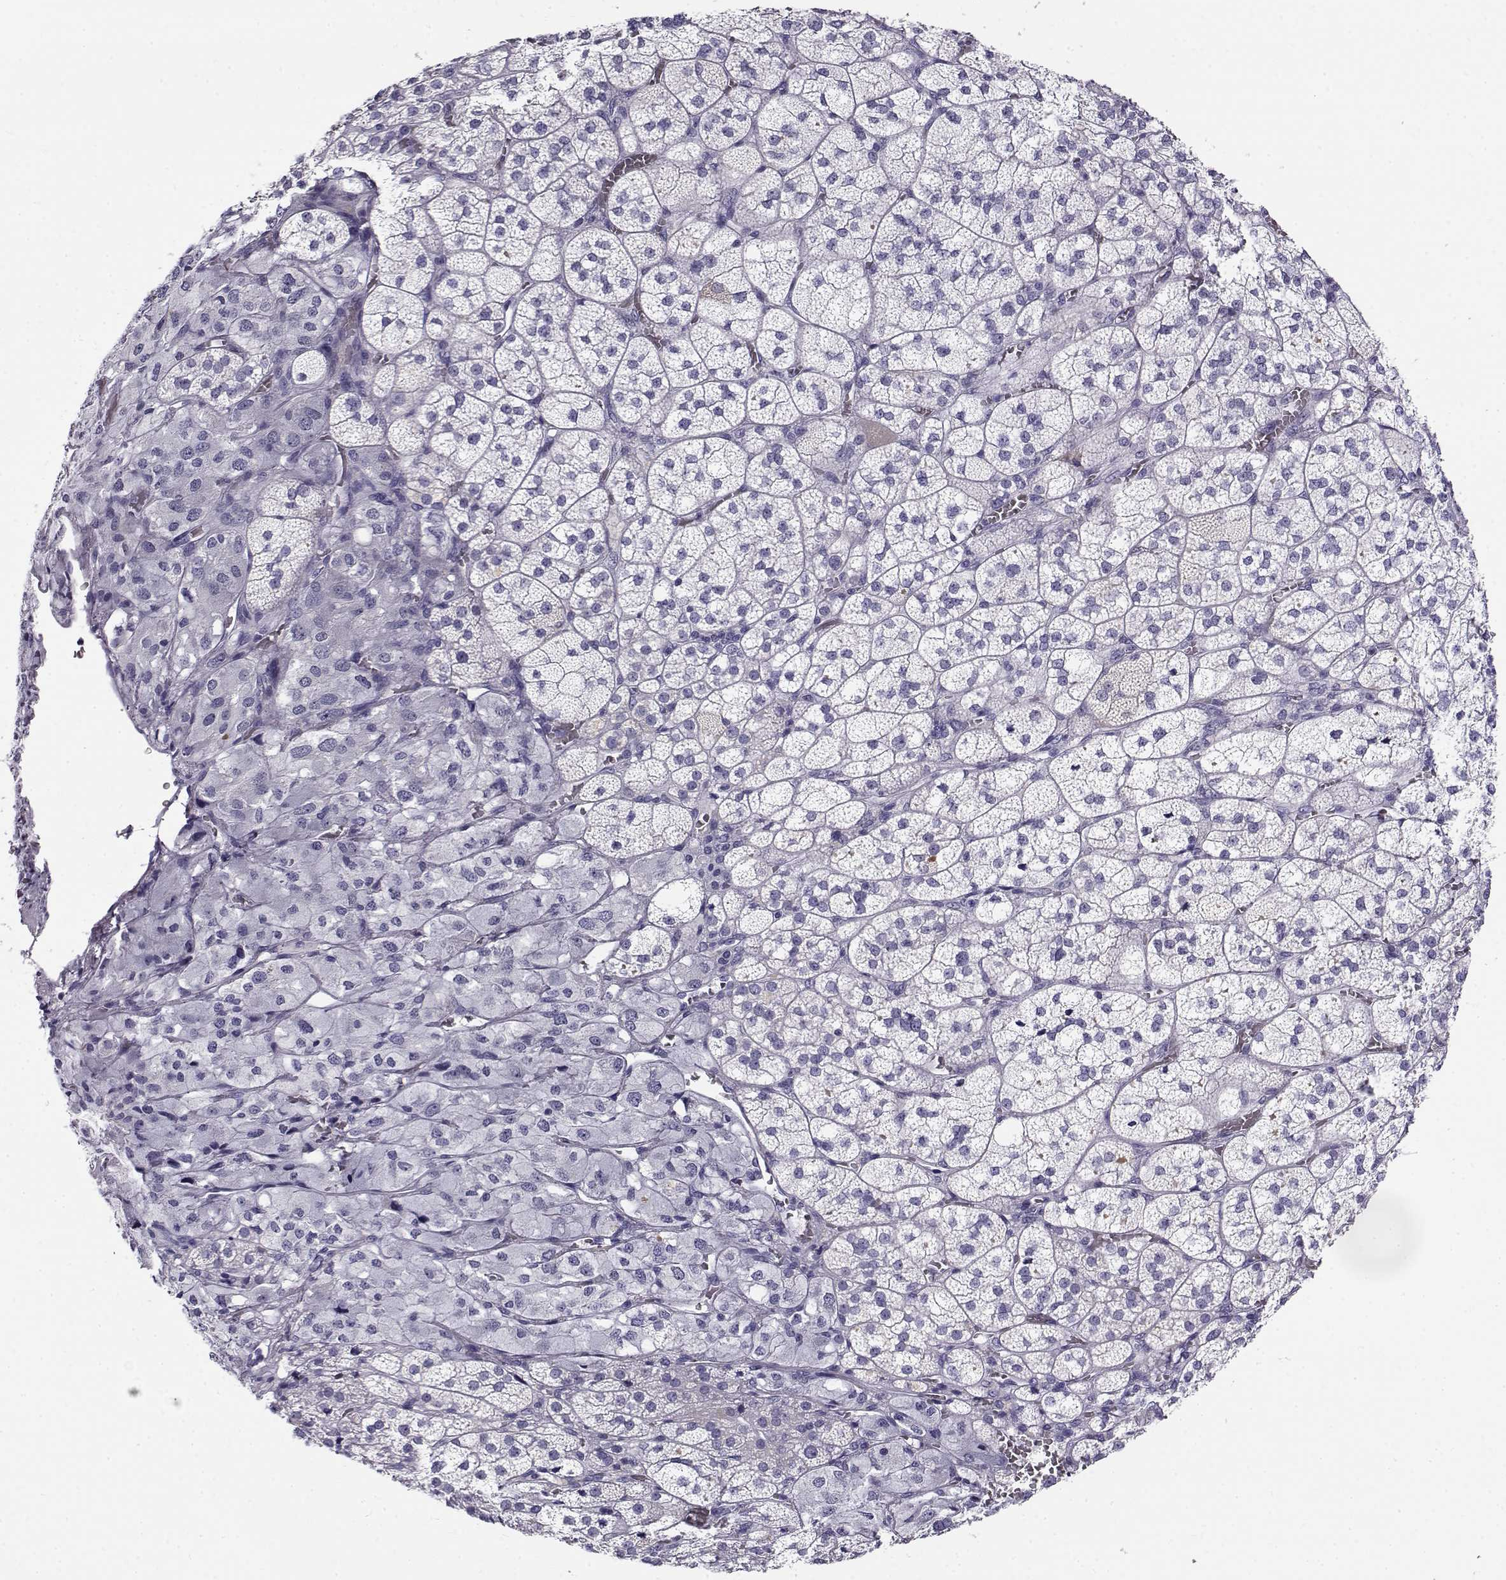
{"staining": {"intensity": "negative", "quantity": "none", "location": "none"}, "tissue": "adrenal gland", "cell_type": "Glandular cells", "image_type": "normal", "snomed": [{"axis": "morphology", "description": "Normal tissue, NOS"}, {"axis": "topography", "description": "Adrenal gland"}], "caption": "This is an immunohistochemistry (IHC) image of normal adrenal gland. There is no staining in glandular cells.", "gene": "CABS1", "patient": {"sex": "female", "age": 60}}